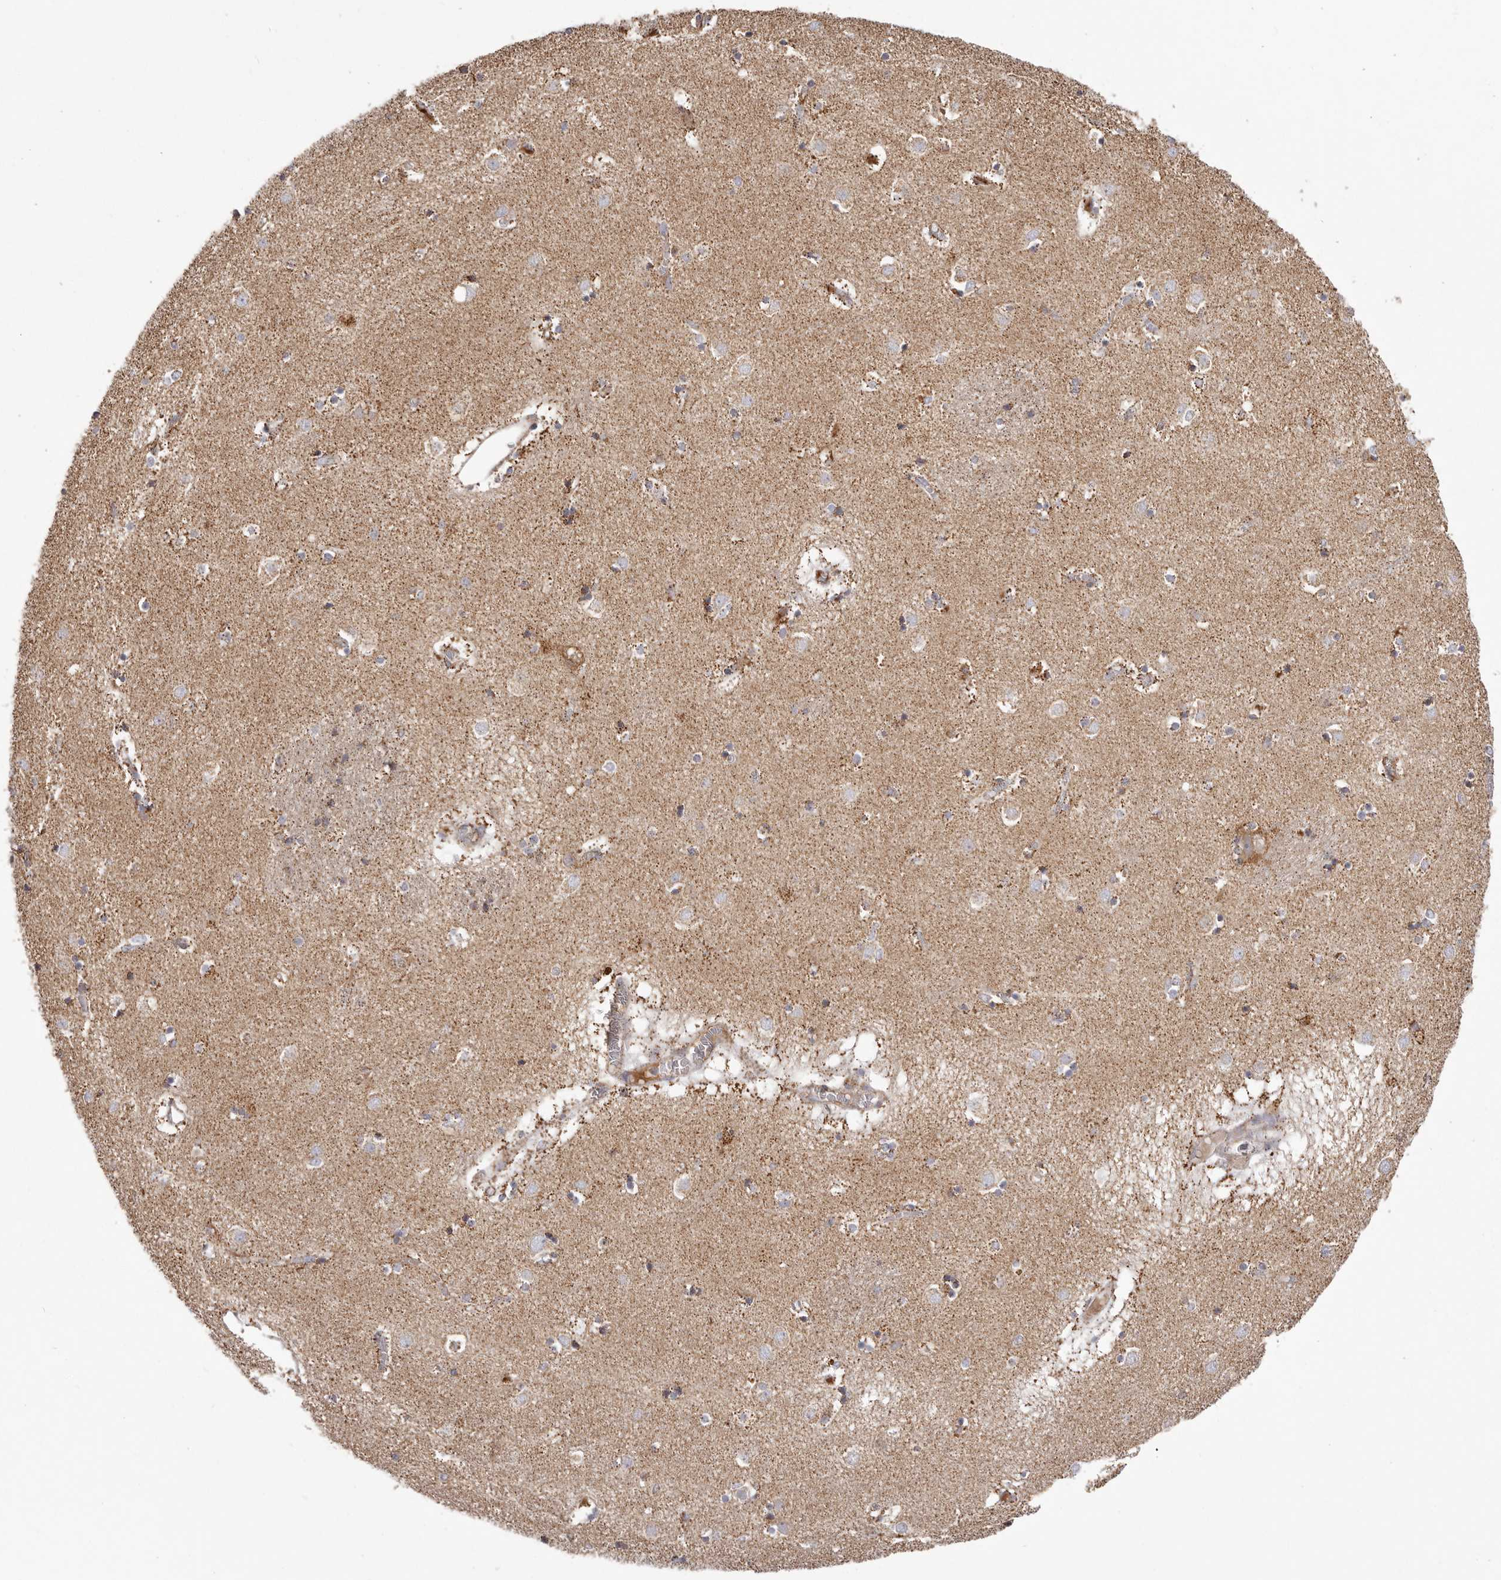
{"staining": {"intensity": "strong", "quantity": "<25%", "location": "cytoplasmic/membranous"}, "tissue": "caudate", "cell_type": "Glial cells", "image_type": "normal", "snomed": [{"axis": "morphology", "description": "Normal tissue, NOS"}, {"axis": "topography", "description": "Lateral ventricle wall"}], "caption": "Unremarkable caudate shows strong cytoplasmic/membranous staining in about <25% of glial cells (Stains: DAB (3,3'-diaminobenzidine) in brown, nuclei in blue, Microscopy: brightfield microscopy at high magnification)..", "gene": "CHRM2", "patient": {"sex": "male", "age": 70}}